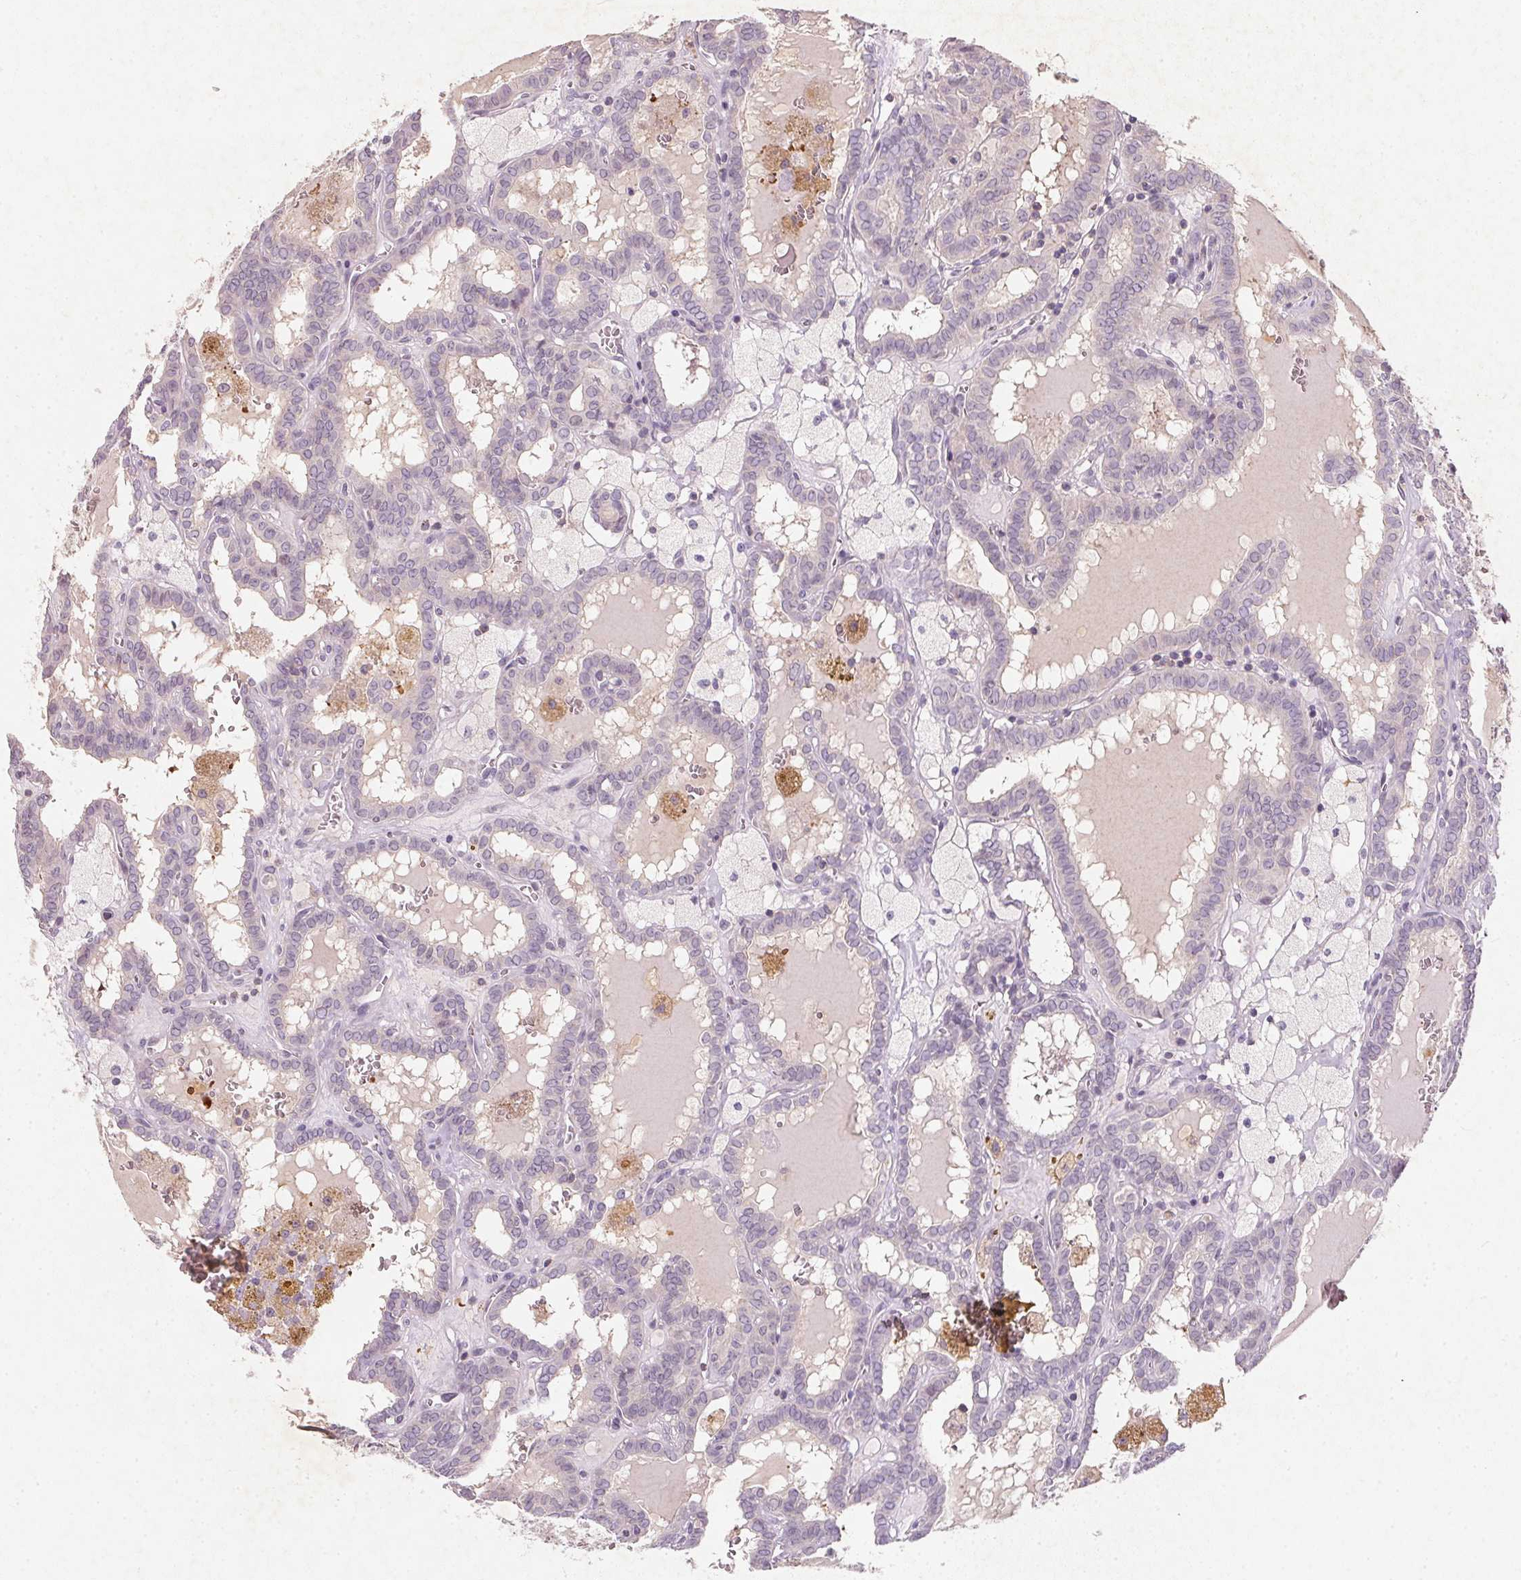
{"staining": {"intensity": "negative", "quantity": "none", "location": "none"}, "tissue": "thyroid cancer", "cell_type": "Tumor cells", "image_type": "cancer", "snomed": [{"axis": "morphology", "description": "Papillary adenocarcinoma, NOS"}, {"axis": "topography", "description": "Thyroid gland"}], "caption": "This is a photomicrograph of immunohistochemistry staining of thyroid papillary adenocarcinoma, which shows no expression in tumor cells.", "gene": "KCNK15", "patient": {"sex": "female", "age": 39}}